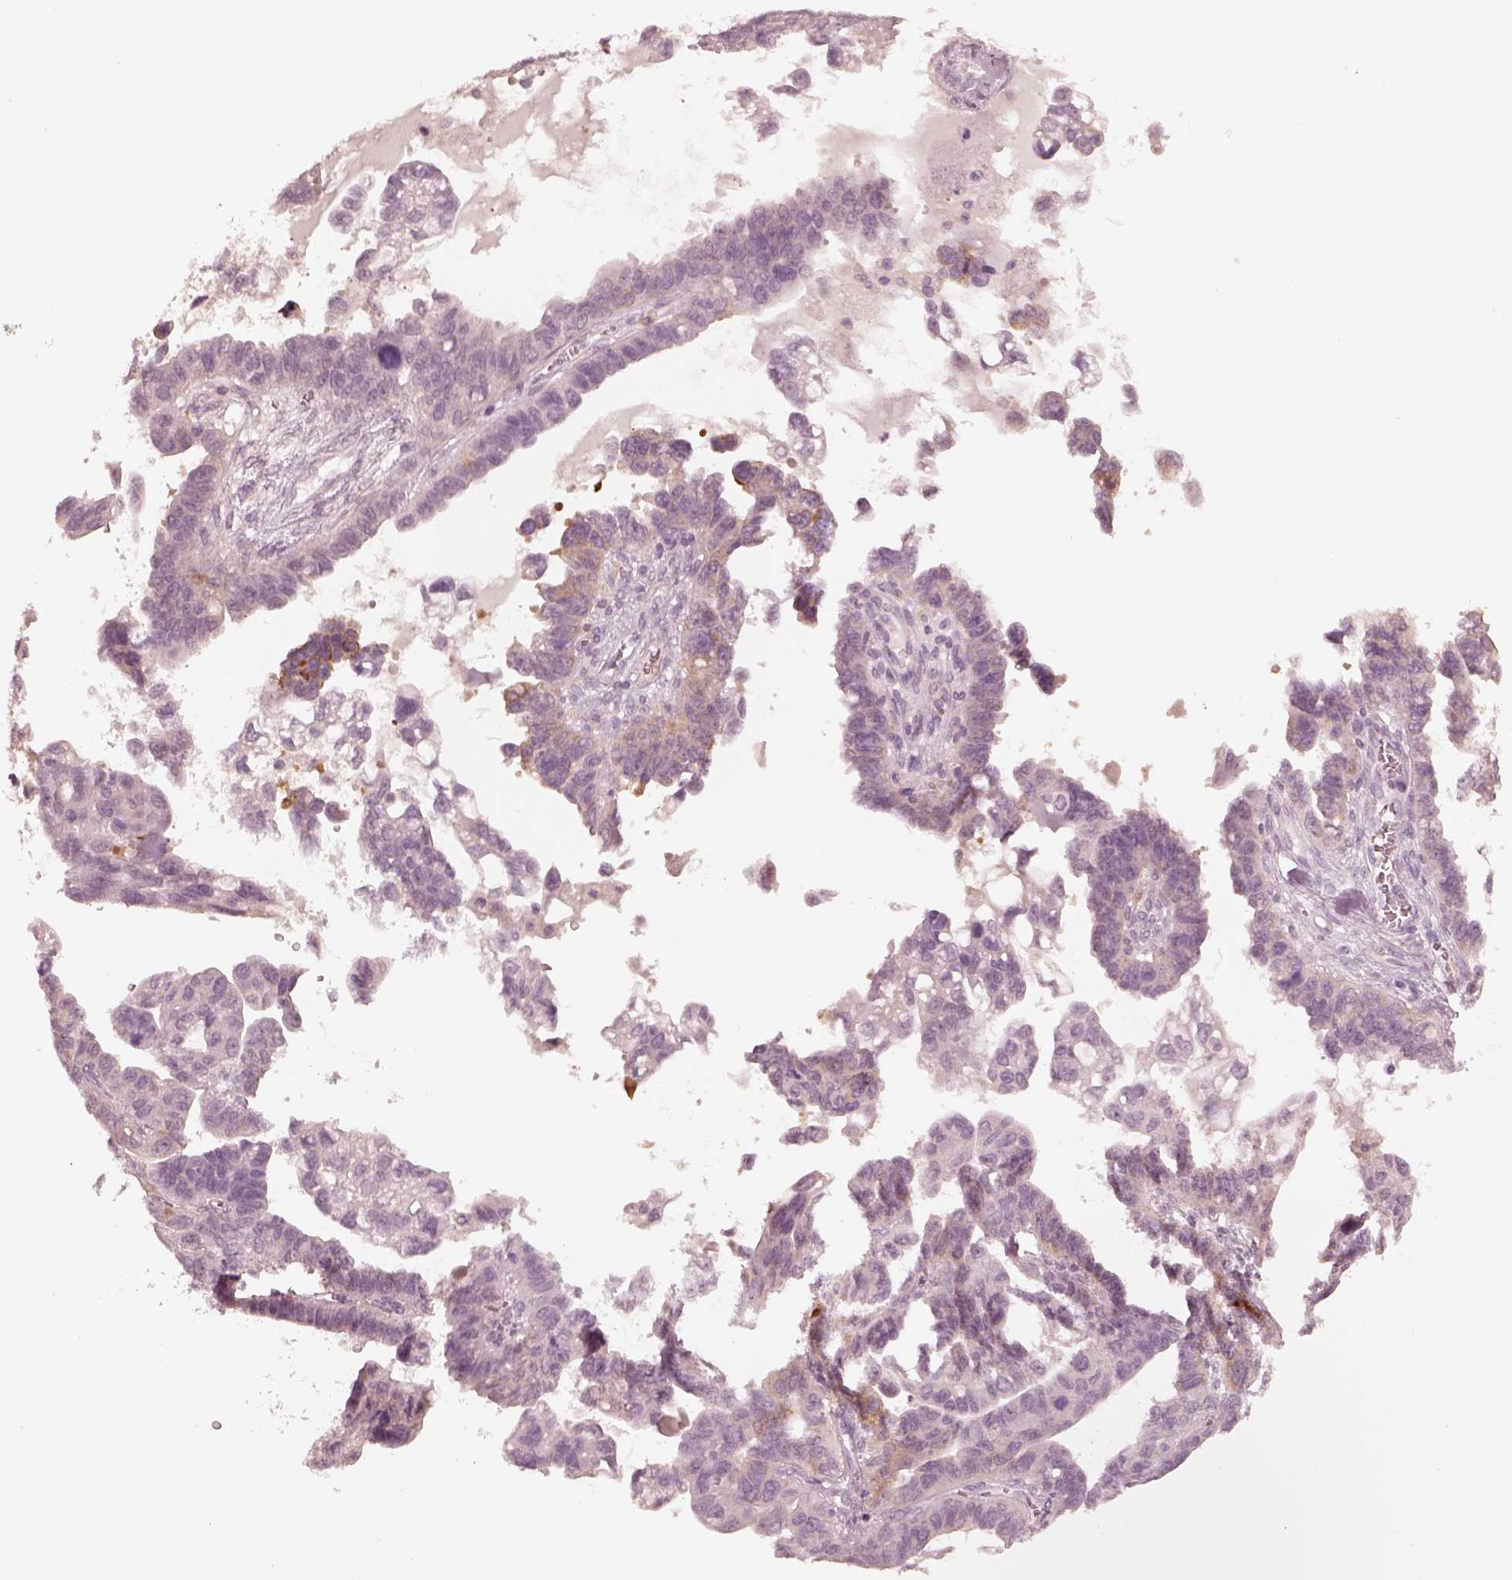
{"staining": {"intensity": "negative", "quantity": "none", "location": "none"}, "tissue": "ovarian cancer", "cell_type": "Tumor cells", "image_type": "cancer", "snomed": [{"axis": "morphology", "description": "Cystadenocarcinoma, serous, NOS"}, {"axis": "topography", "description": "Ovary"}], "caption": "DAB (3,3'-diaminobenzidine) immunohistochemical staining of ovarian serous cystadenocarcinoma displays no significant staining in tumor cells. The staining was performed using DAB to visualize the protein expression in brown, while the nuclei were stained in blue with hematoxylin (Magnification: 20x).", "gene": "DNAAF9", "patient": {"sex": "female", "age": 69}}